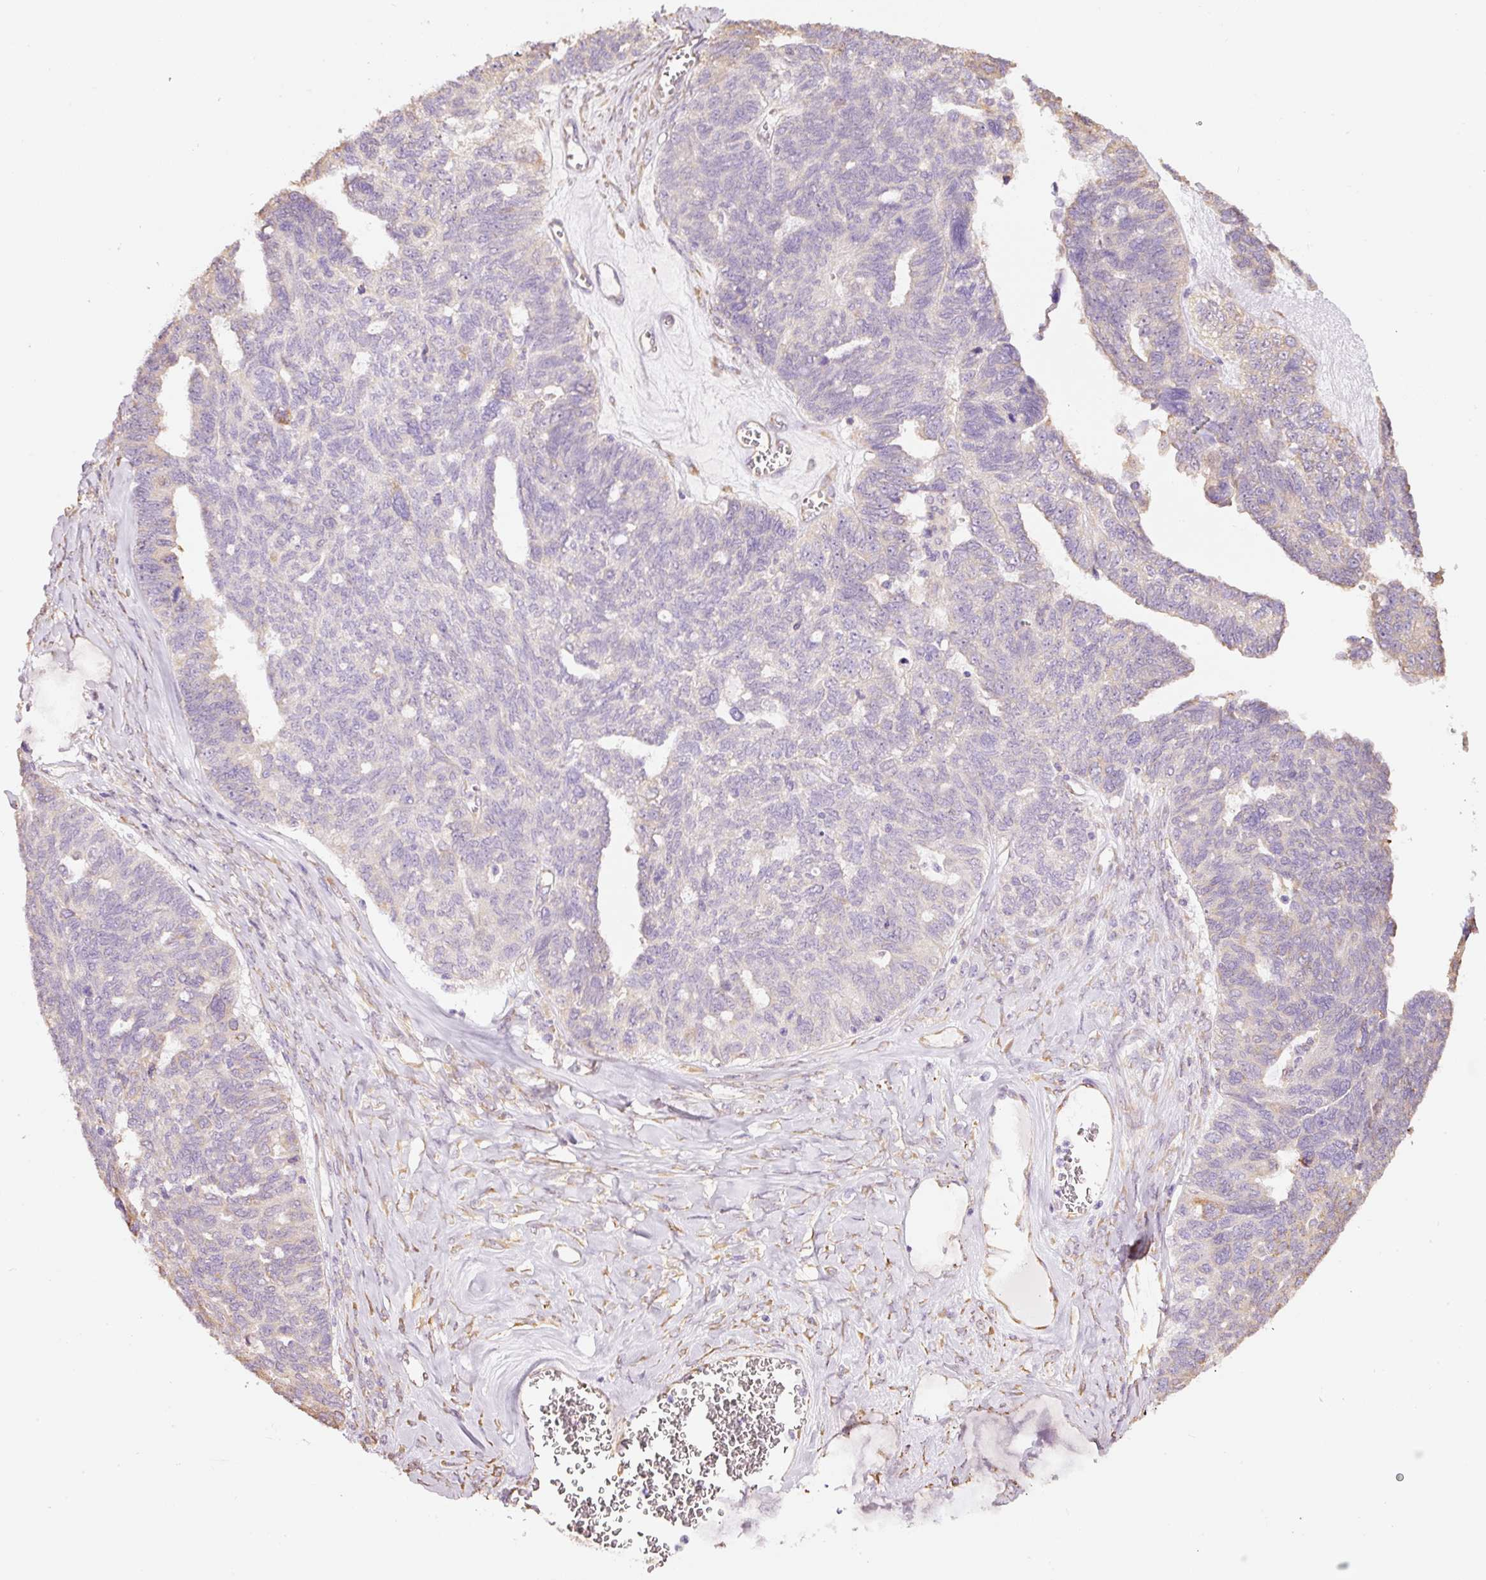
{"staining": {"intensity": "negative", "quantity": "none", "location": "none"}, "tissue": "ovarian cancer", "cell_type": "Tumor cells", "image_type": "cancer", "snomed": [{"axis": "morphology", "description": "Cystadenocarcinoma, serous, NOS"}, {"axis": "topography", "description": "Ovary"}], "caption": "Immunohistochemistry (IHC) of human ovarian cancer (serous cystadenocarcinoma) displays no staining in tumor cells. (DAB immunohistochemistry with hematoxylin counter stain).", "gene": "GCG", "patient": {"sex": "female", "age": 79}}